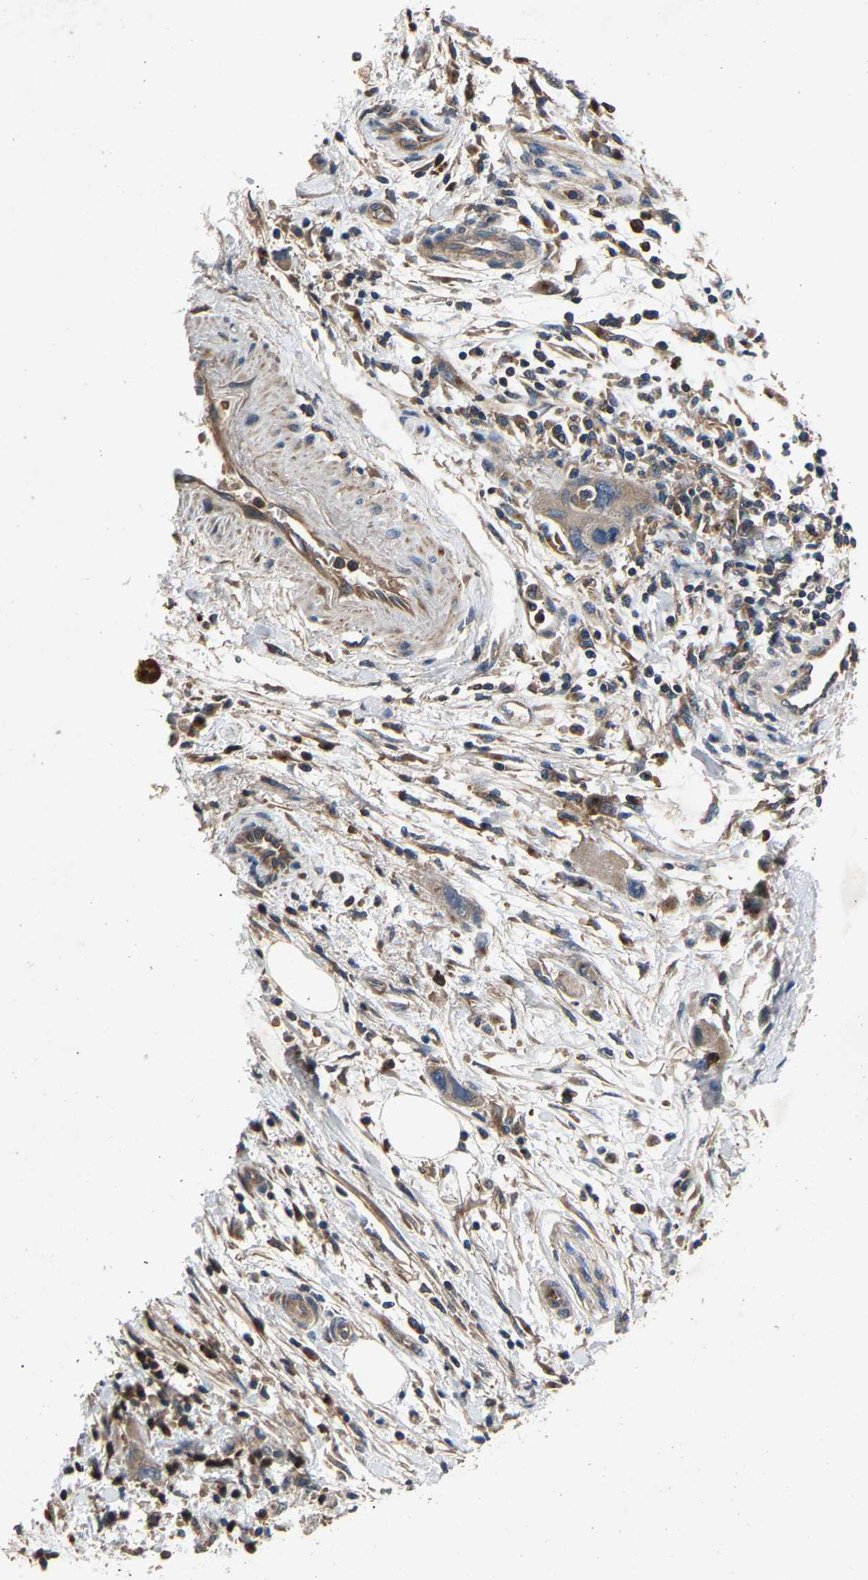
{"staining": {"intensity": "weak", "quantity": ">75%", "location": "cytoplasmic/membranous"}, "tissue": "pancreatic cancer", "cell_type": "Tumor cells", "image_type": "cancer", "snomed": [{"axis": "morphology", "description": "Normal tissue, NOS"}, {"axis": "morphology", "description": "Adenocarcinoma, NOS"}, {"axis": "topography", "description": "Pancreas"}], "caption": "Pancreatic adenocarcinoma stained for a protein displays weak cytoplasmic/membranous positivity in tumor cells.", "gene": "PPID", "patient": {"sex": "female", "age": 71}}